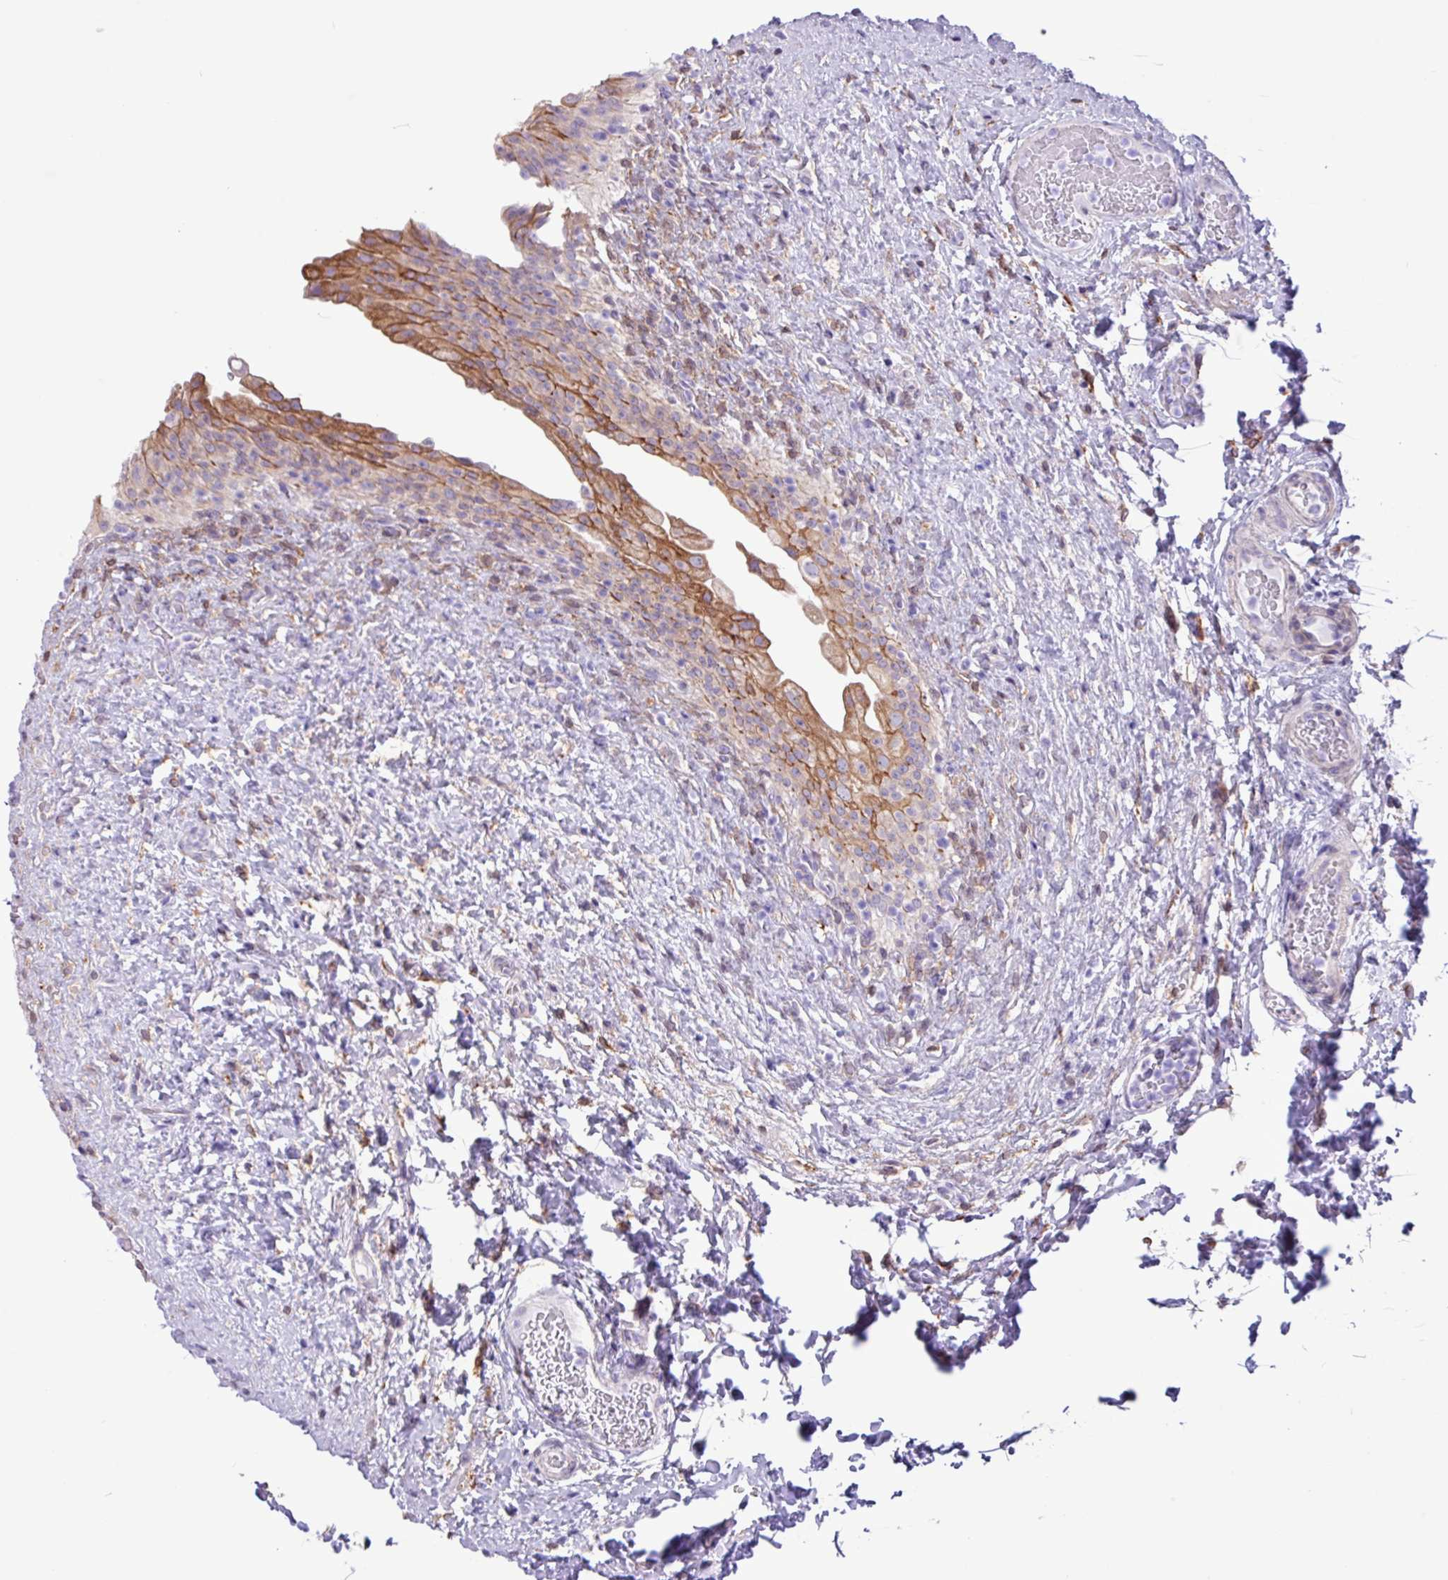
{"staining": {"intensity": "moderate", "quantity": "25%-75%", "location": "cytoplasmic/membranous"}, "tissue": "urinary bladder", "cell_type": "Urothelial cells", "image_type": "normal", "snomed": [{"axis": "morphology", "description": "Normal tissue, NOS"}, {"axis": "topography", "description": "Urinary bladder"}], "caption": "Protein analysis of benign urinary bladder shows moderate cytoplasmic/membranous positivity in approximately 25%-75% of urothelial cells.", "gene": "SLC38A1", "patient": {"sex": "female", "age": 27}}